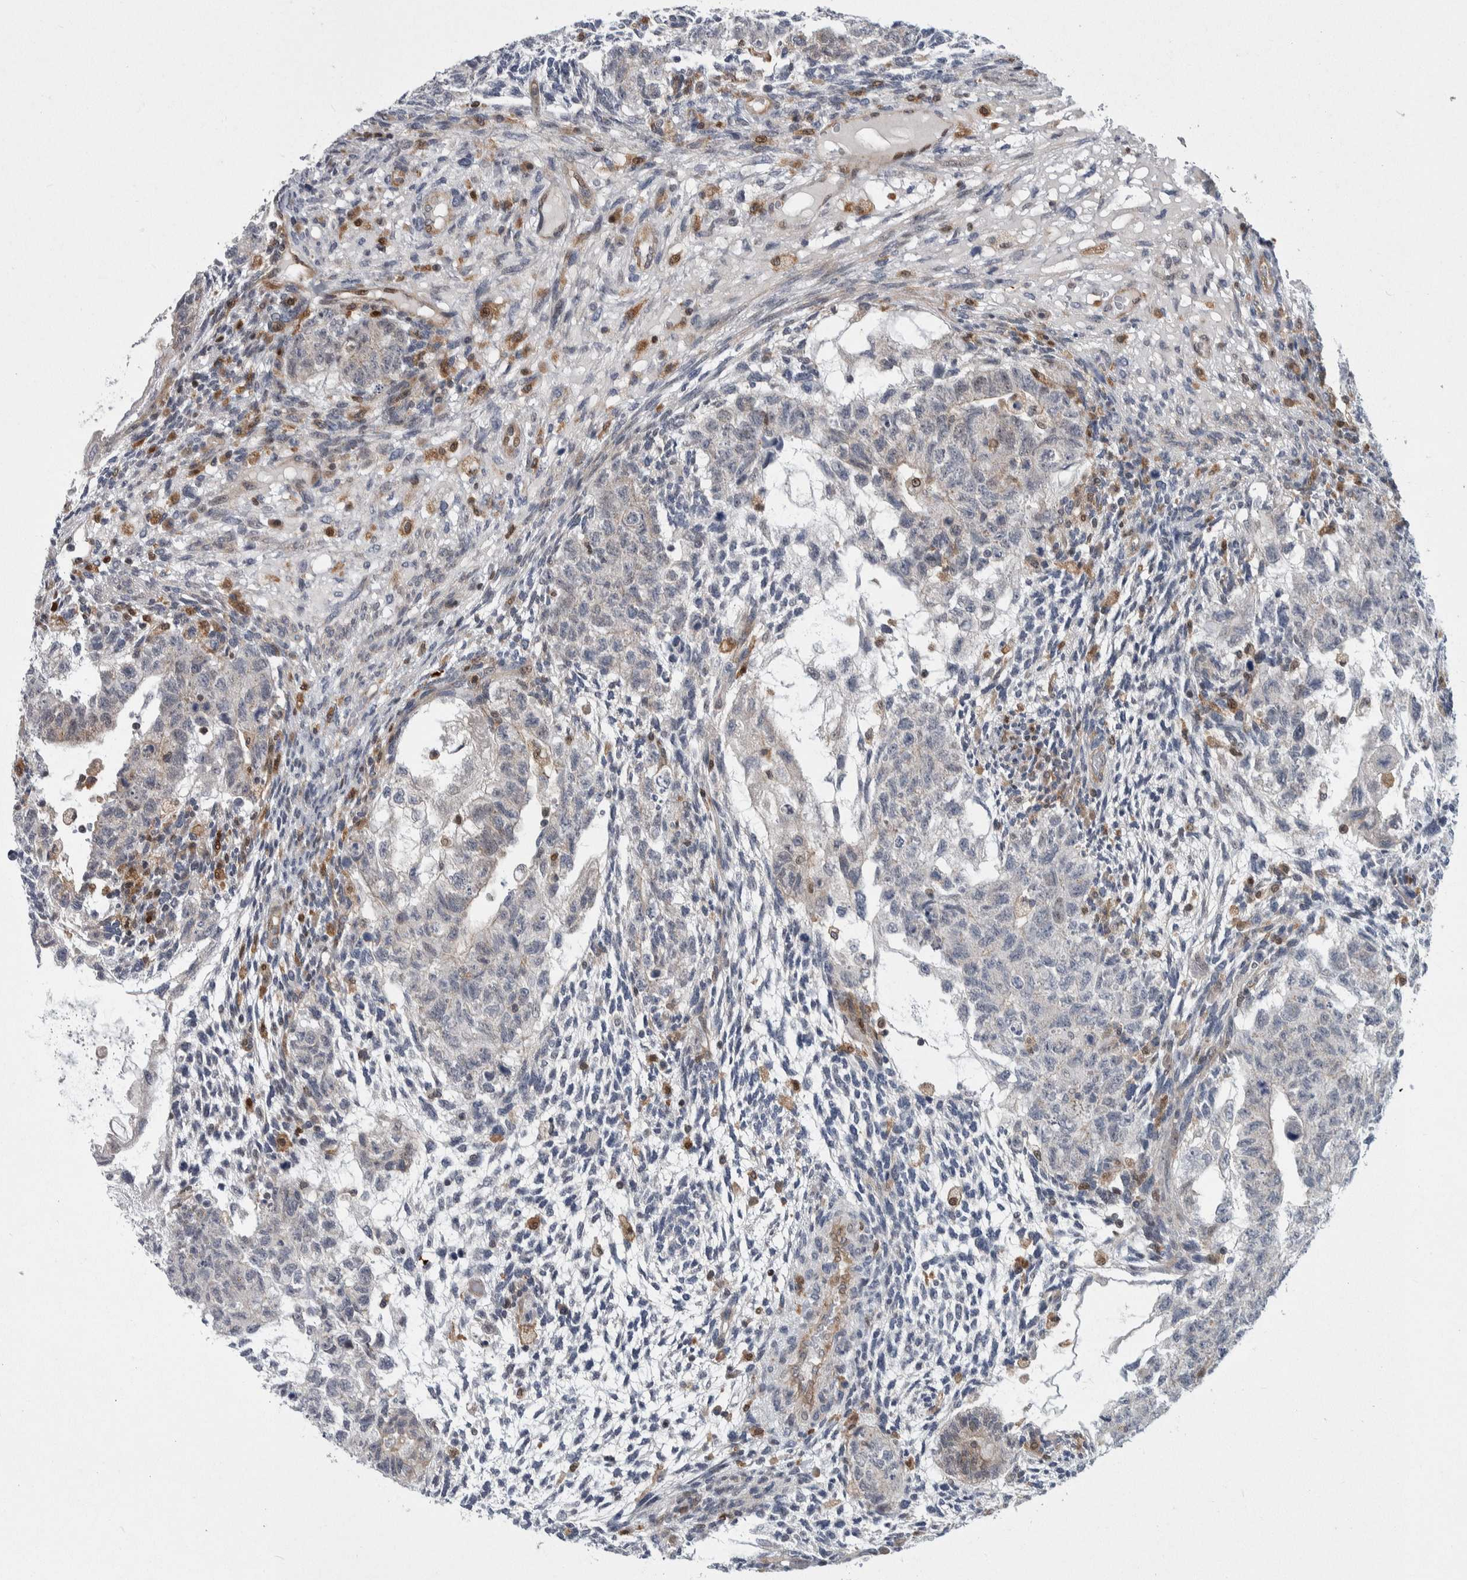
{"staining": {"intensity": "negative", "quantity": "none", "location": "none"}, "tissue": "testis cancer", "cell_type": "Tumor cells", "image_type": "cancer", "snomed": [{"axis": "morphology", "description": "Normal tissue, NOS"}, {"axis": "morphology", "description": "Carcinoma, Embryonal, NOS"}, {"axis": "topography", "description": "Testis"}], "caption": "This is a image of IHC staining of embryonal carcinoma (testis), which shows no positivity in tumor cells.", "gene": "PTPA", "patient": {"sex": "male", "age": 36}}